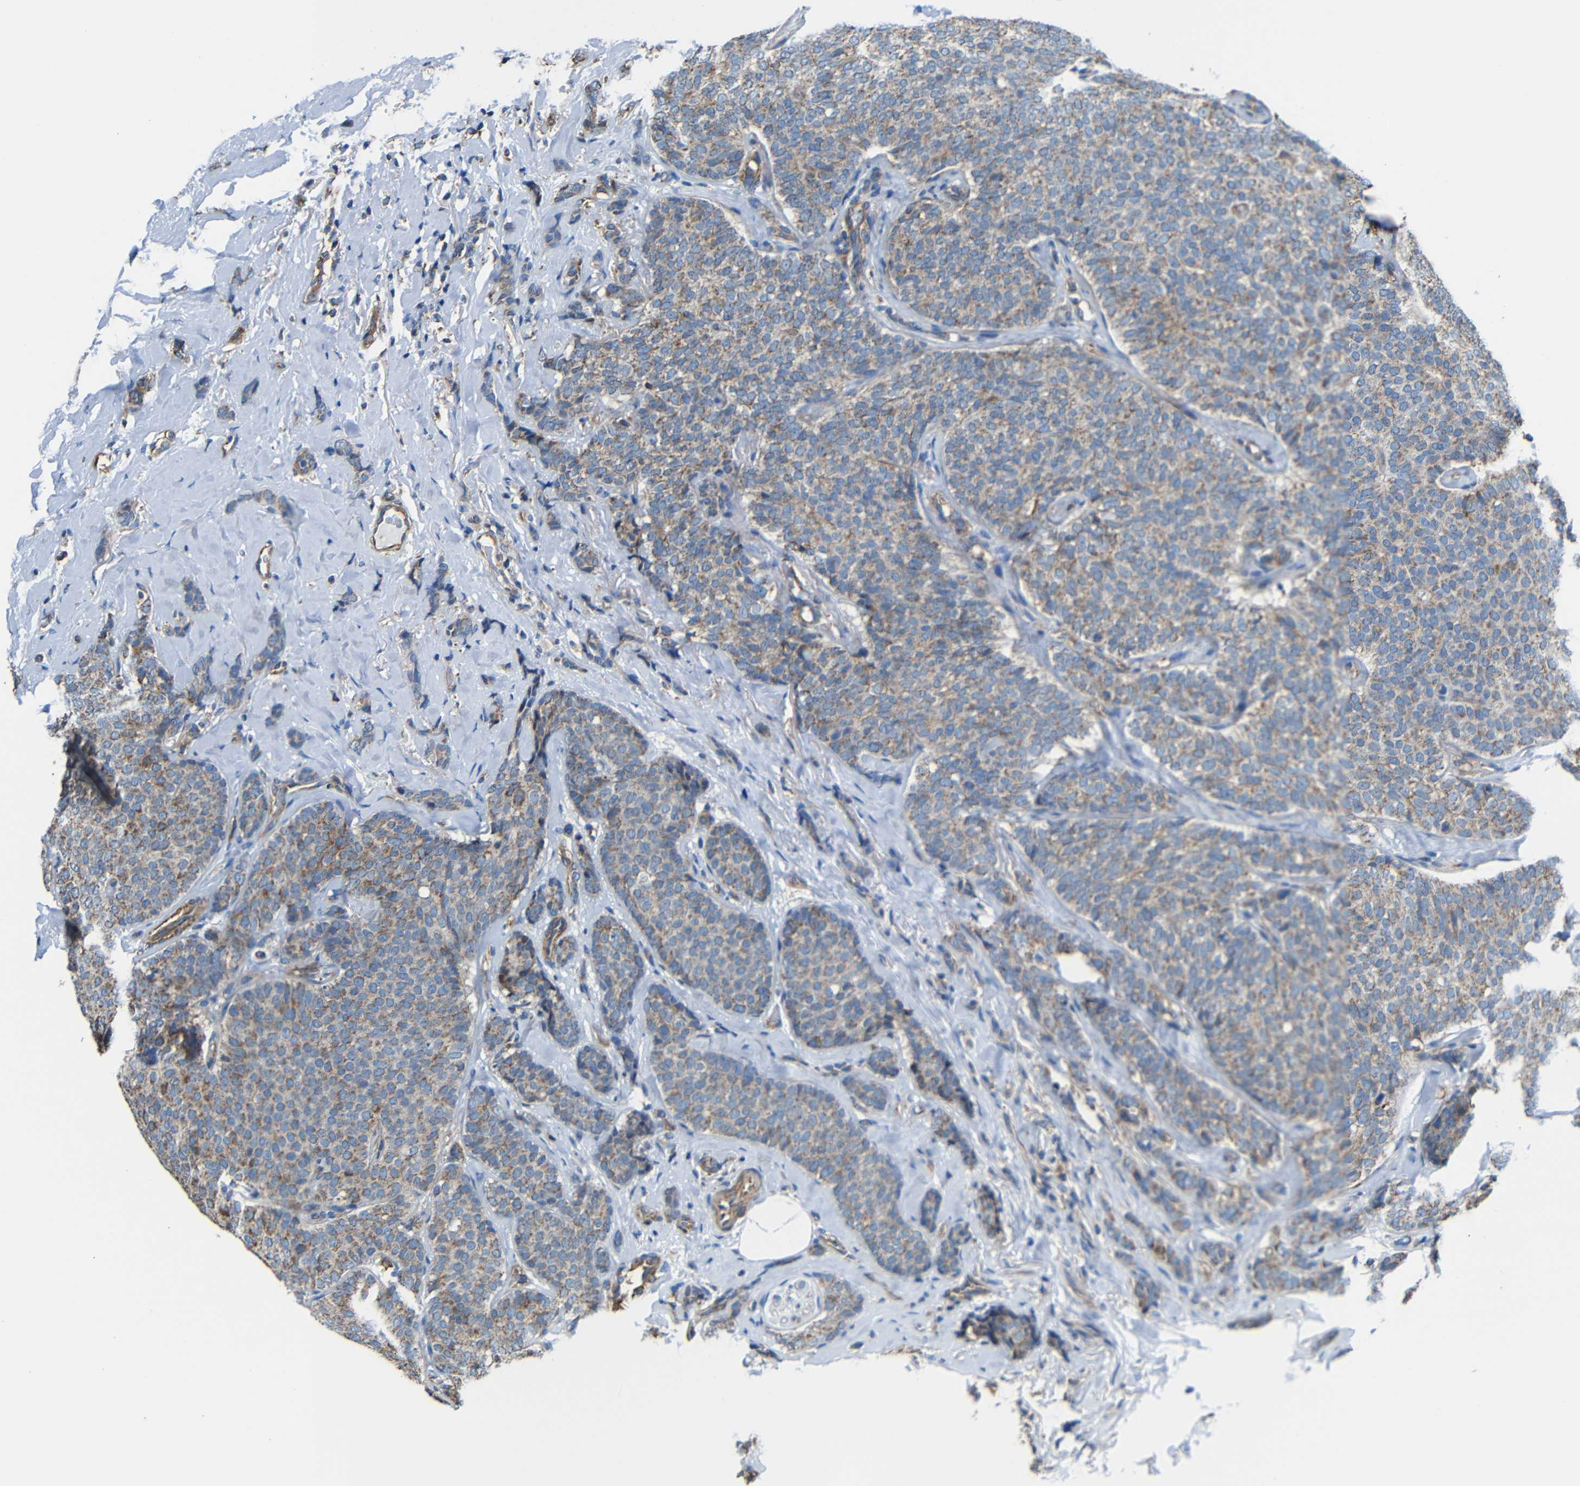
{"staining": {"intensity": "weak", "quantity": ">75%", "location": "cytoplasmic/membranous"}, "tissue": "breast cancer", "cell_type": "Tumor cells", "image_type": "cancer", "snomed": [{"axis": "morphology", "description": "Lobular carcinoma"}, {"axis": "topography", "description": "Skin"}, {"axis": "topography", "description": "Breast"}], "caption": "Protein expression by immunohistochemistry (IHC) exhibits weak cytoplasmic/membranous positivity in approximately >75% of tumor cells in breast cancer.", "gene": "INTS6L", "patient": {"sex": "female", "age": 46}}